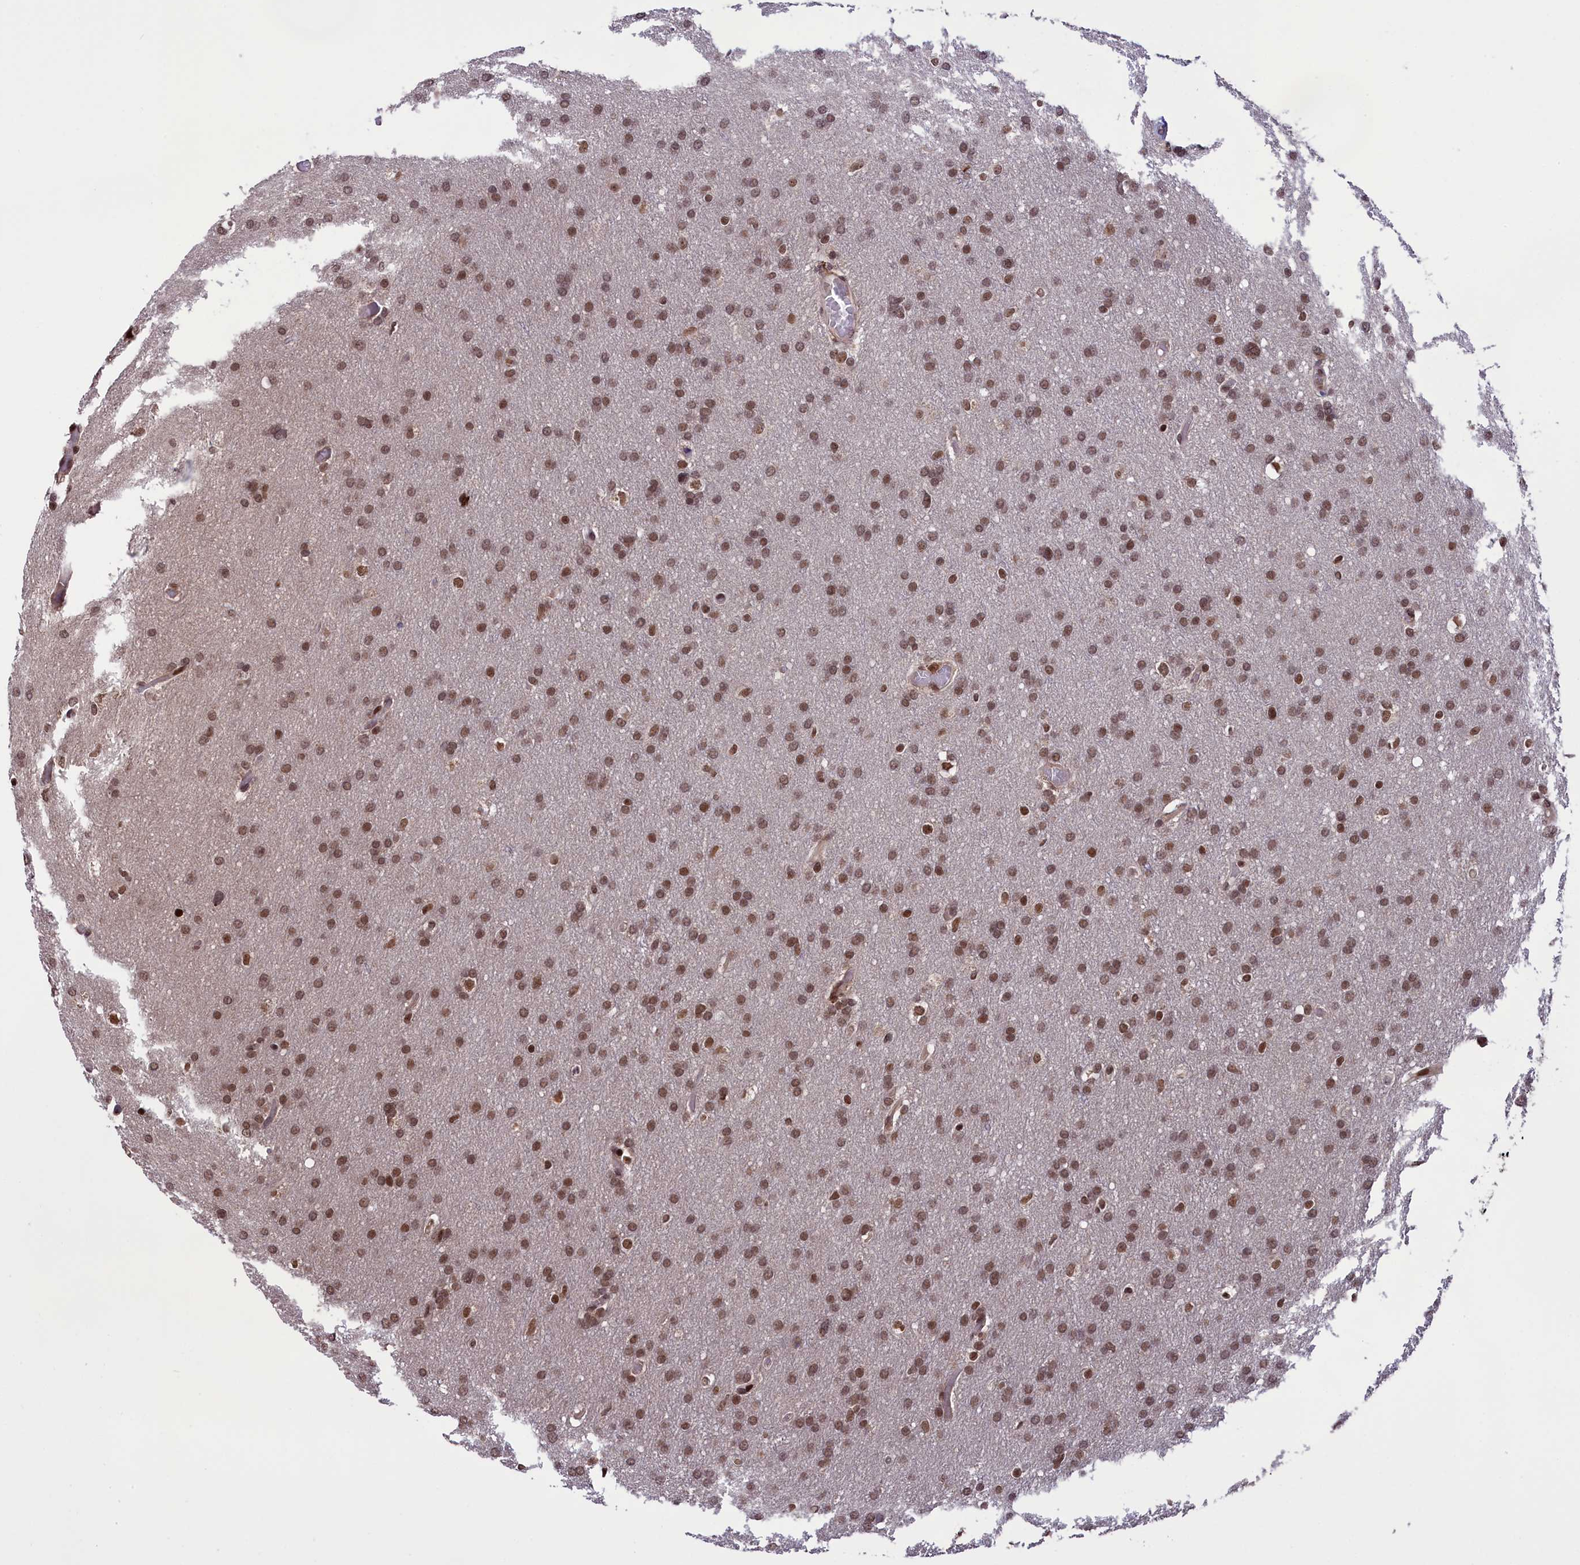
{"staining": {"intensity": "moderate", "quantity": ">75%", "location": "nuclear"}, "tissue": "glioma", "cell_type": "Tumor cells", "image_type": "cancer", "snomed": [{"axis": "morphology", "description": "Glioma, malignant, High grade"}, {"axis": "topography", "description": "Cerebral cortex"}], "caption": "Brown immunohistochemical staining in glioma exhibits moderate nuclear expression in approximately >75% of tumor cells.", "gene": "RELB", "patient": {"sex": "female", "age": 36}}